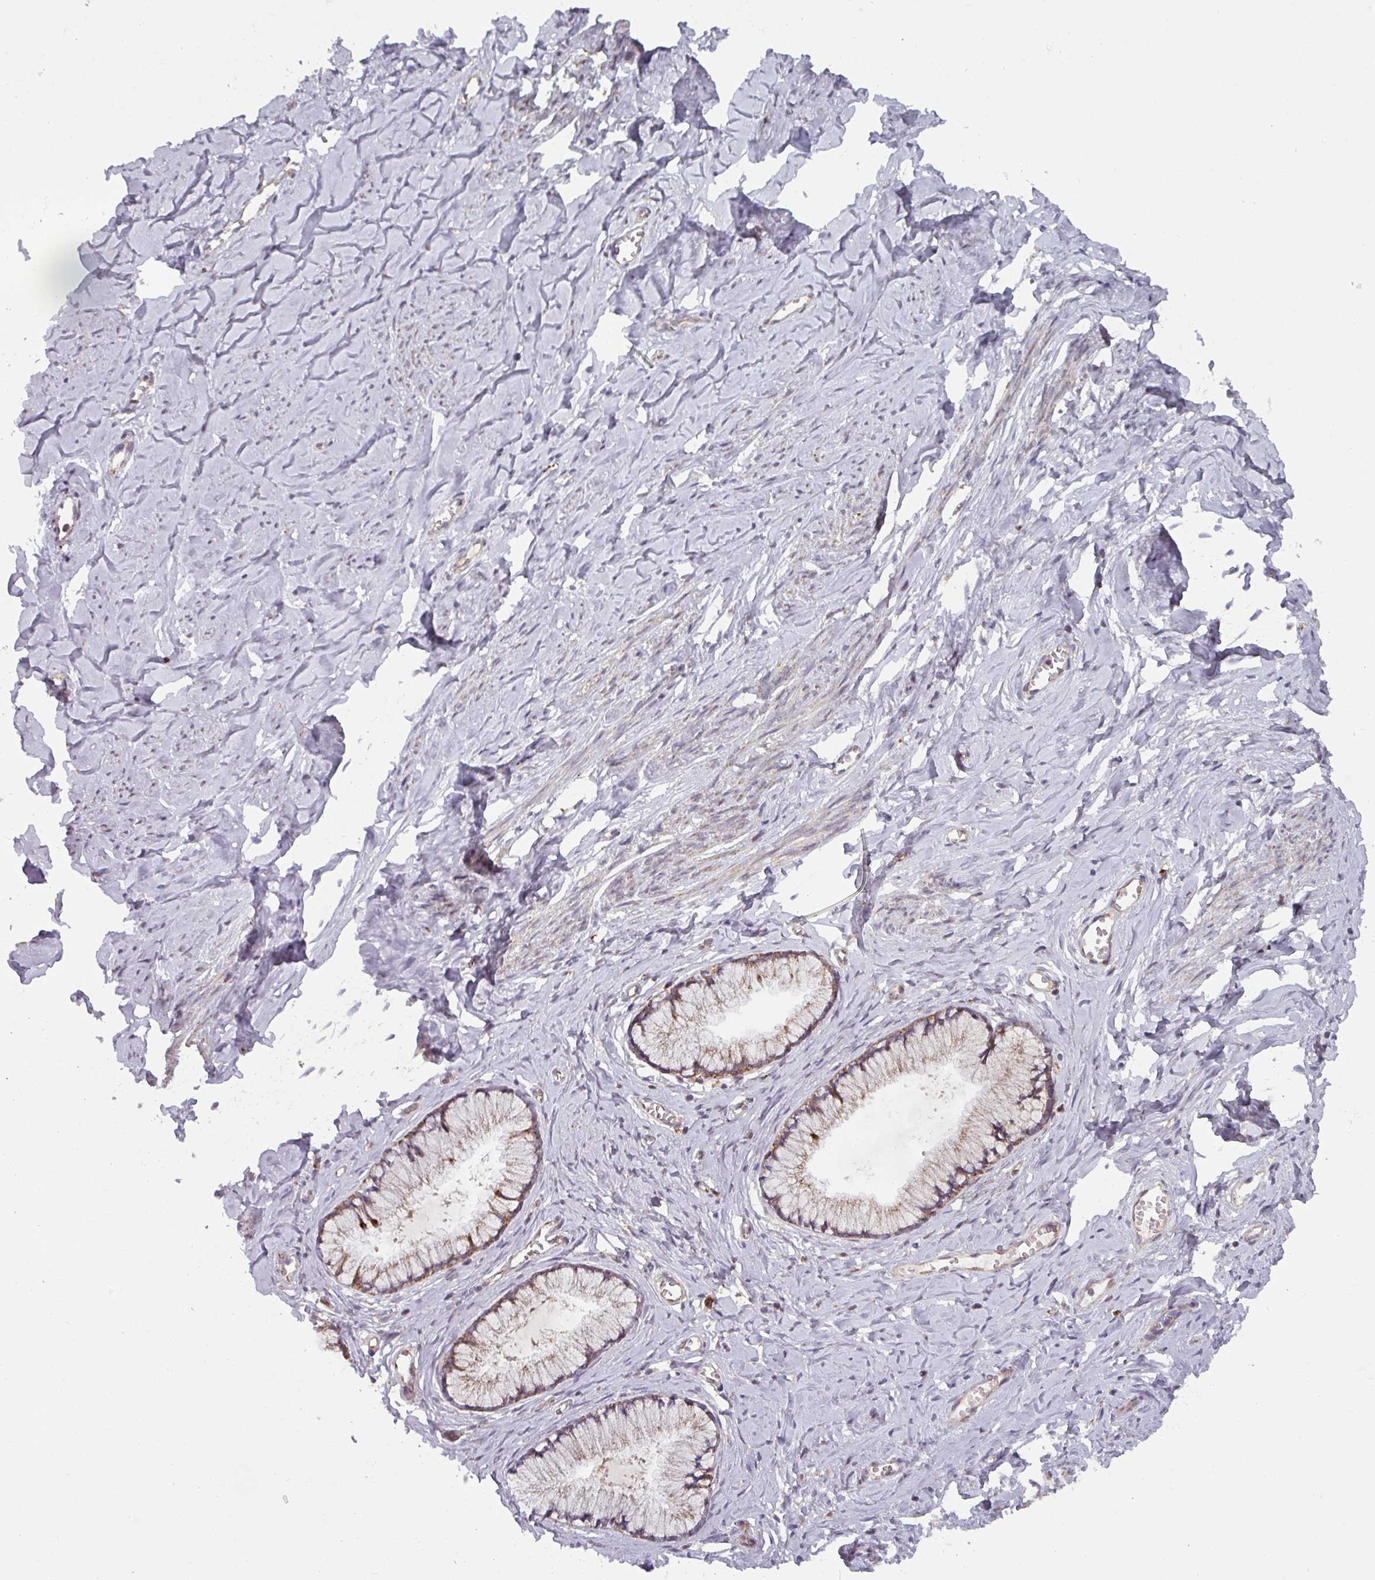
{"staining": {"intensity": "weak", "quantity": ">75%", "location": "cytoplasmic/membranous"}, "tissue": "cervix", "cell_type": "Glandular cells", "image_type": "normal", "snomed": [{"axis": "morphology", "description": "Normal tissue, NOS"}, {"axis": "topography", "description": "Cervix"}], "caption": "Immunohistochemical staining of benign human cervix displays >75% levels of weak cytoplasmic/membranous protein staining in approximately >75% of glandular cells. Immunohistochemistry stains the protein in brown and the nuclei are stained blue.", "gene": "MRPS16", "patient": {"sex": "female", "age": 40}}